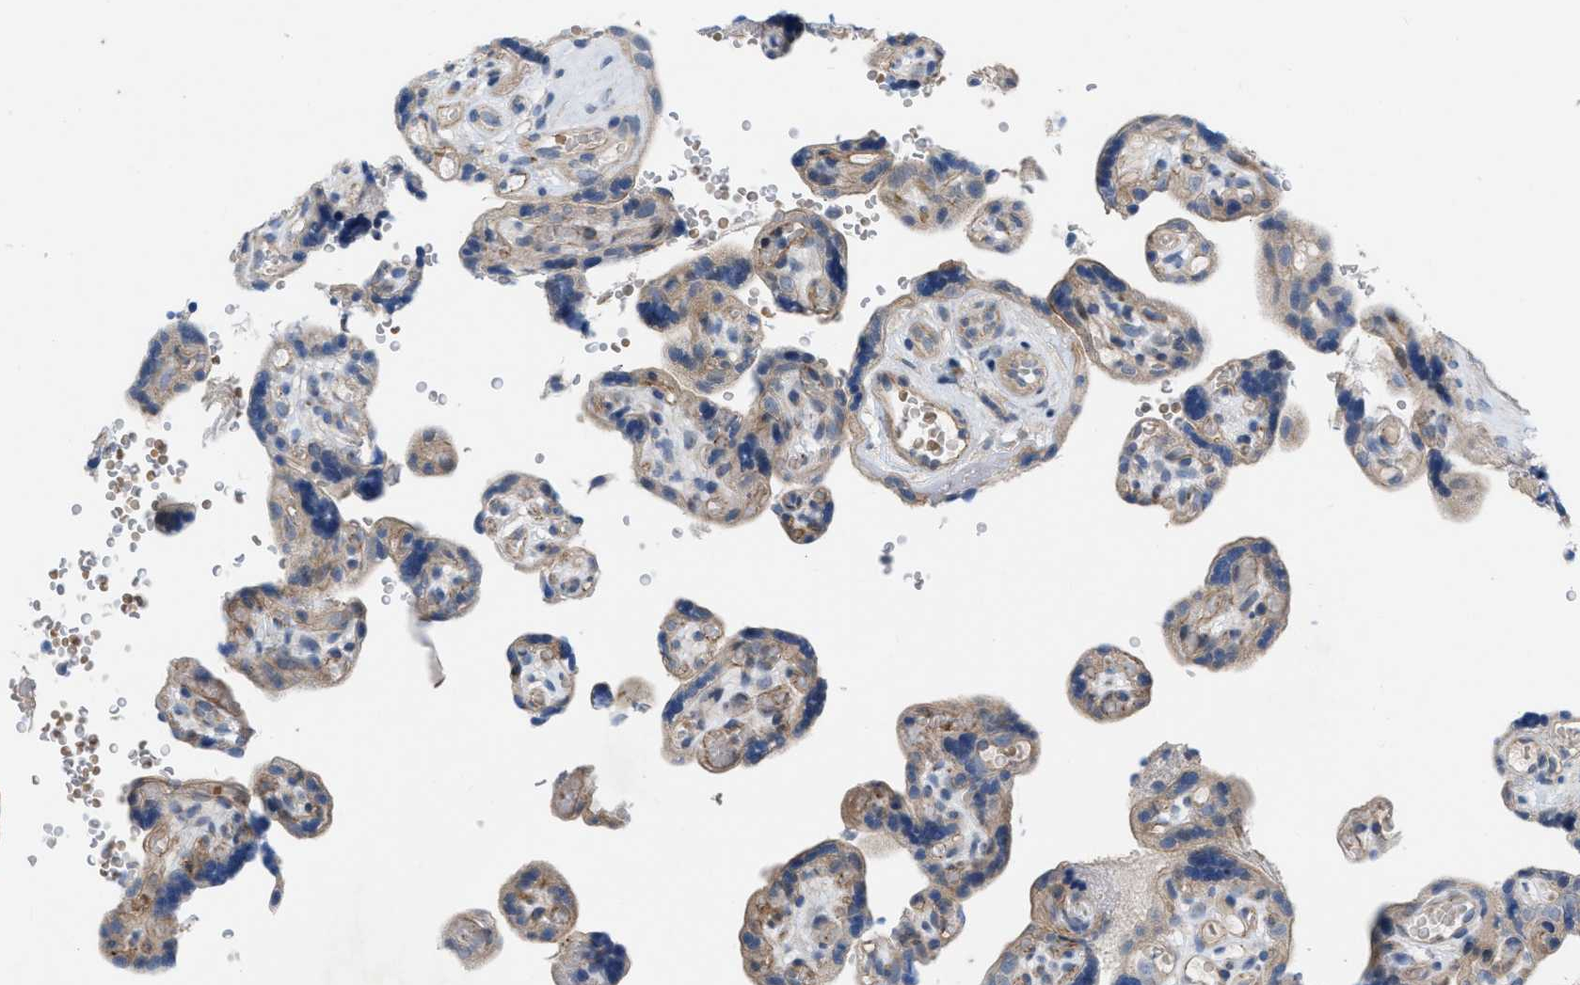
{"staining": {"intensity": "moderate", "quantity": ">75%", "location": "cytoplasmic/membranous"}, "tissue": "placenta", "cell_type": "Decidual cells", "image_type": "normal", "snomed": [{"axis": "morphology", "description": "Normal tissue, NOS"}, {"axis": "topography", "description": "Placenta"}], "caption": "Brown immunohistochemical staining in normal human placenta shows moderate cytoplasmic/membranous staining in about >75% of decidual cells.", "gene": "NDEL1", "patient": {"sex": "female", "age": 30}}